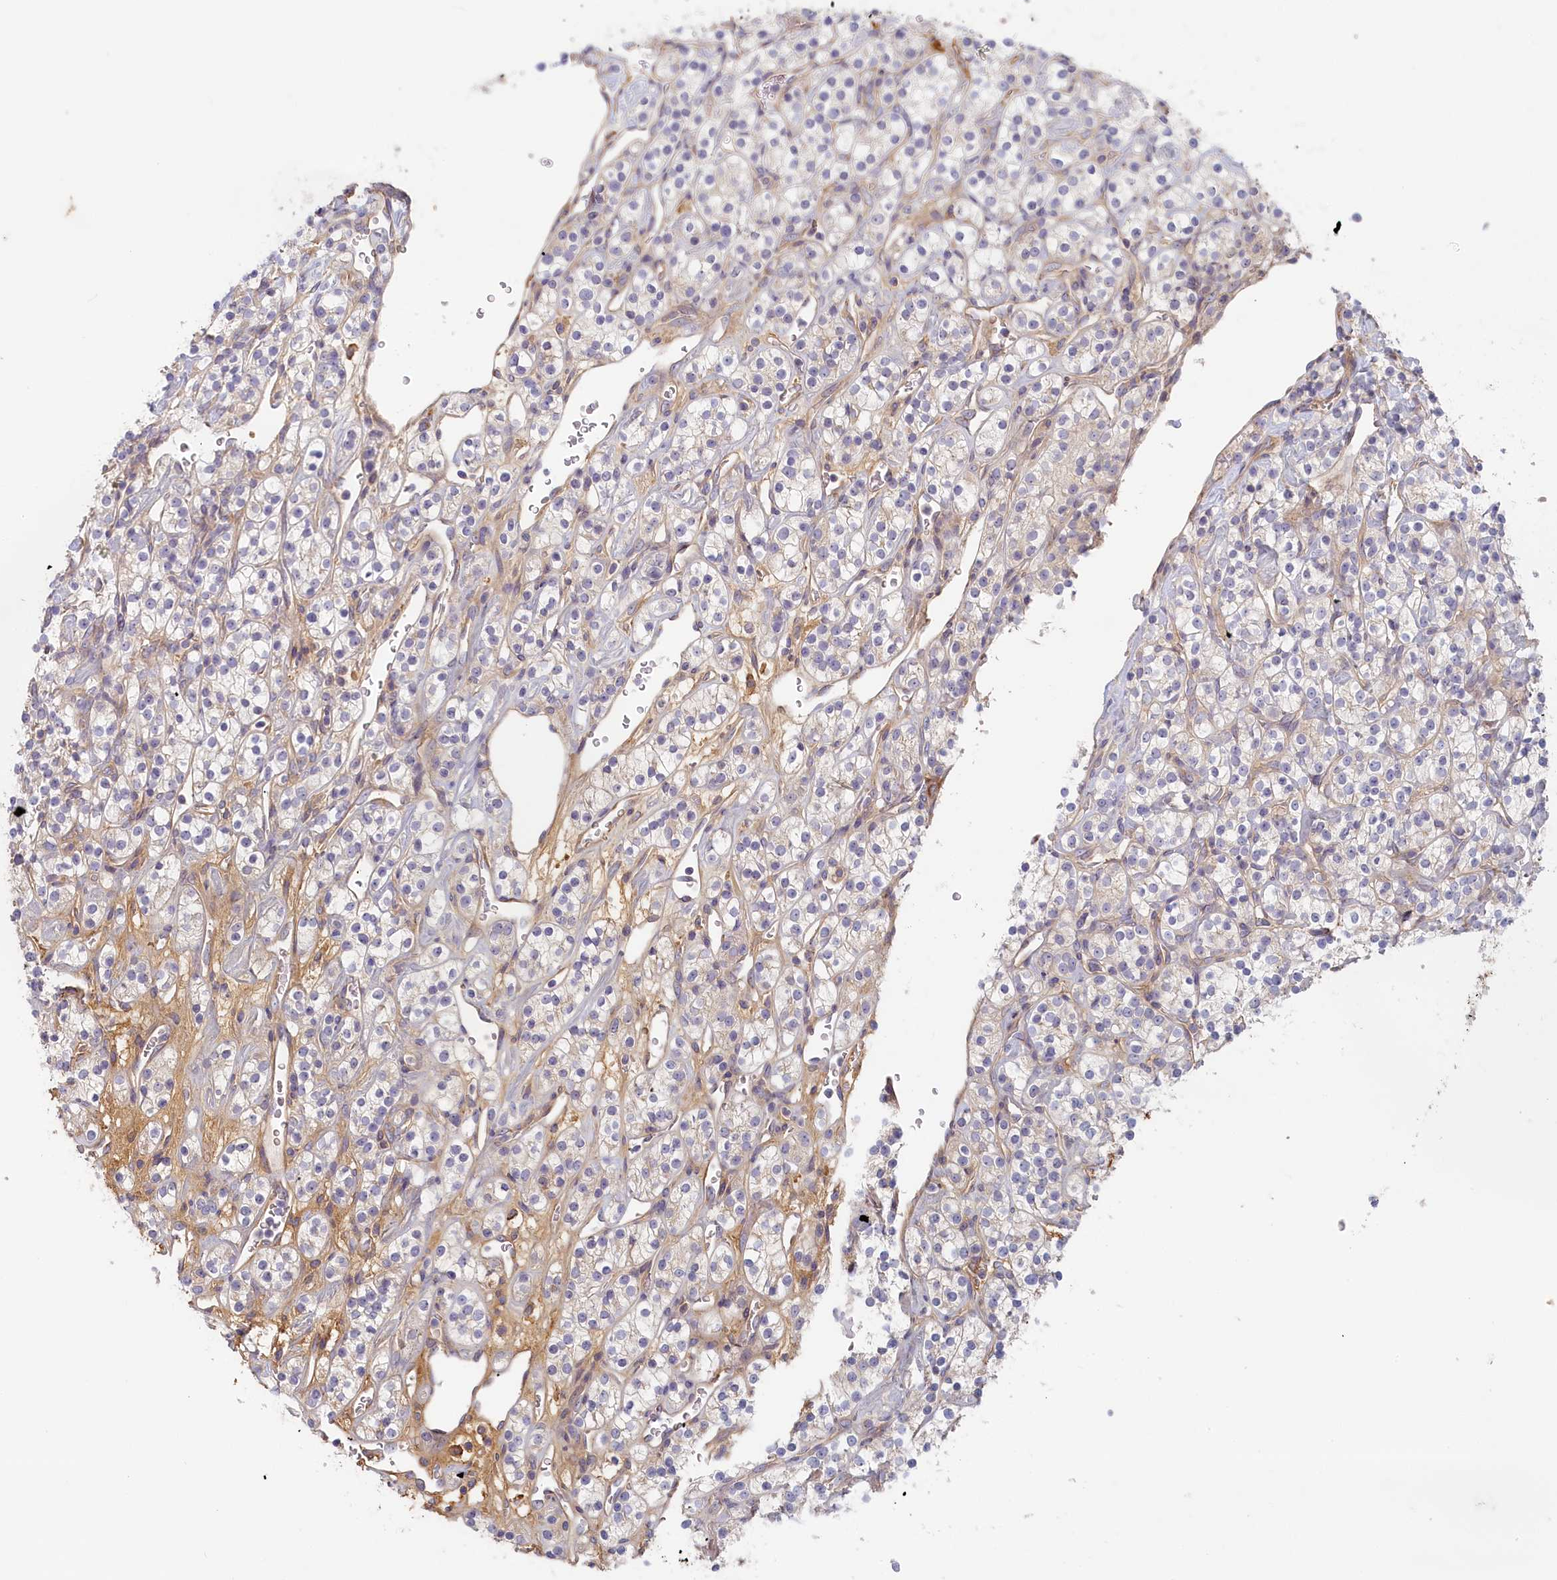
{"staining": {"intensity": "negative", "quantity": "none", "location": "none"}, "tissue": "renal cancer", "cell_type": "Tumor cells", "image_type": "cancer", "snomed": [{"axis": "morphology", "description": "Adenocarcinoma, NOS"}, {"axis": "topography", "description": "Kidney"}], "caption": "The micrograph reveals no significant staining in tumor cells of renal cancer (adenocarcinoma).", "gene": "STX16", "patient": {"sex": "male", "age": 77}}